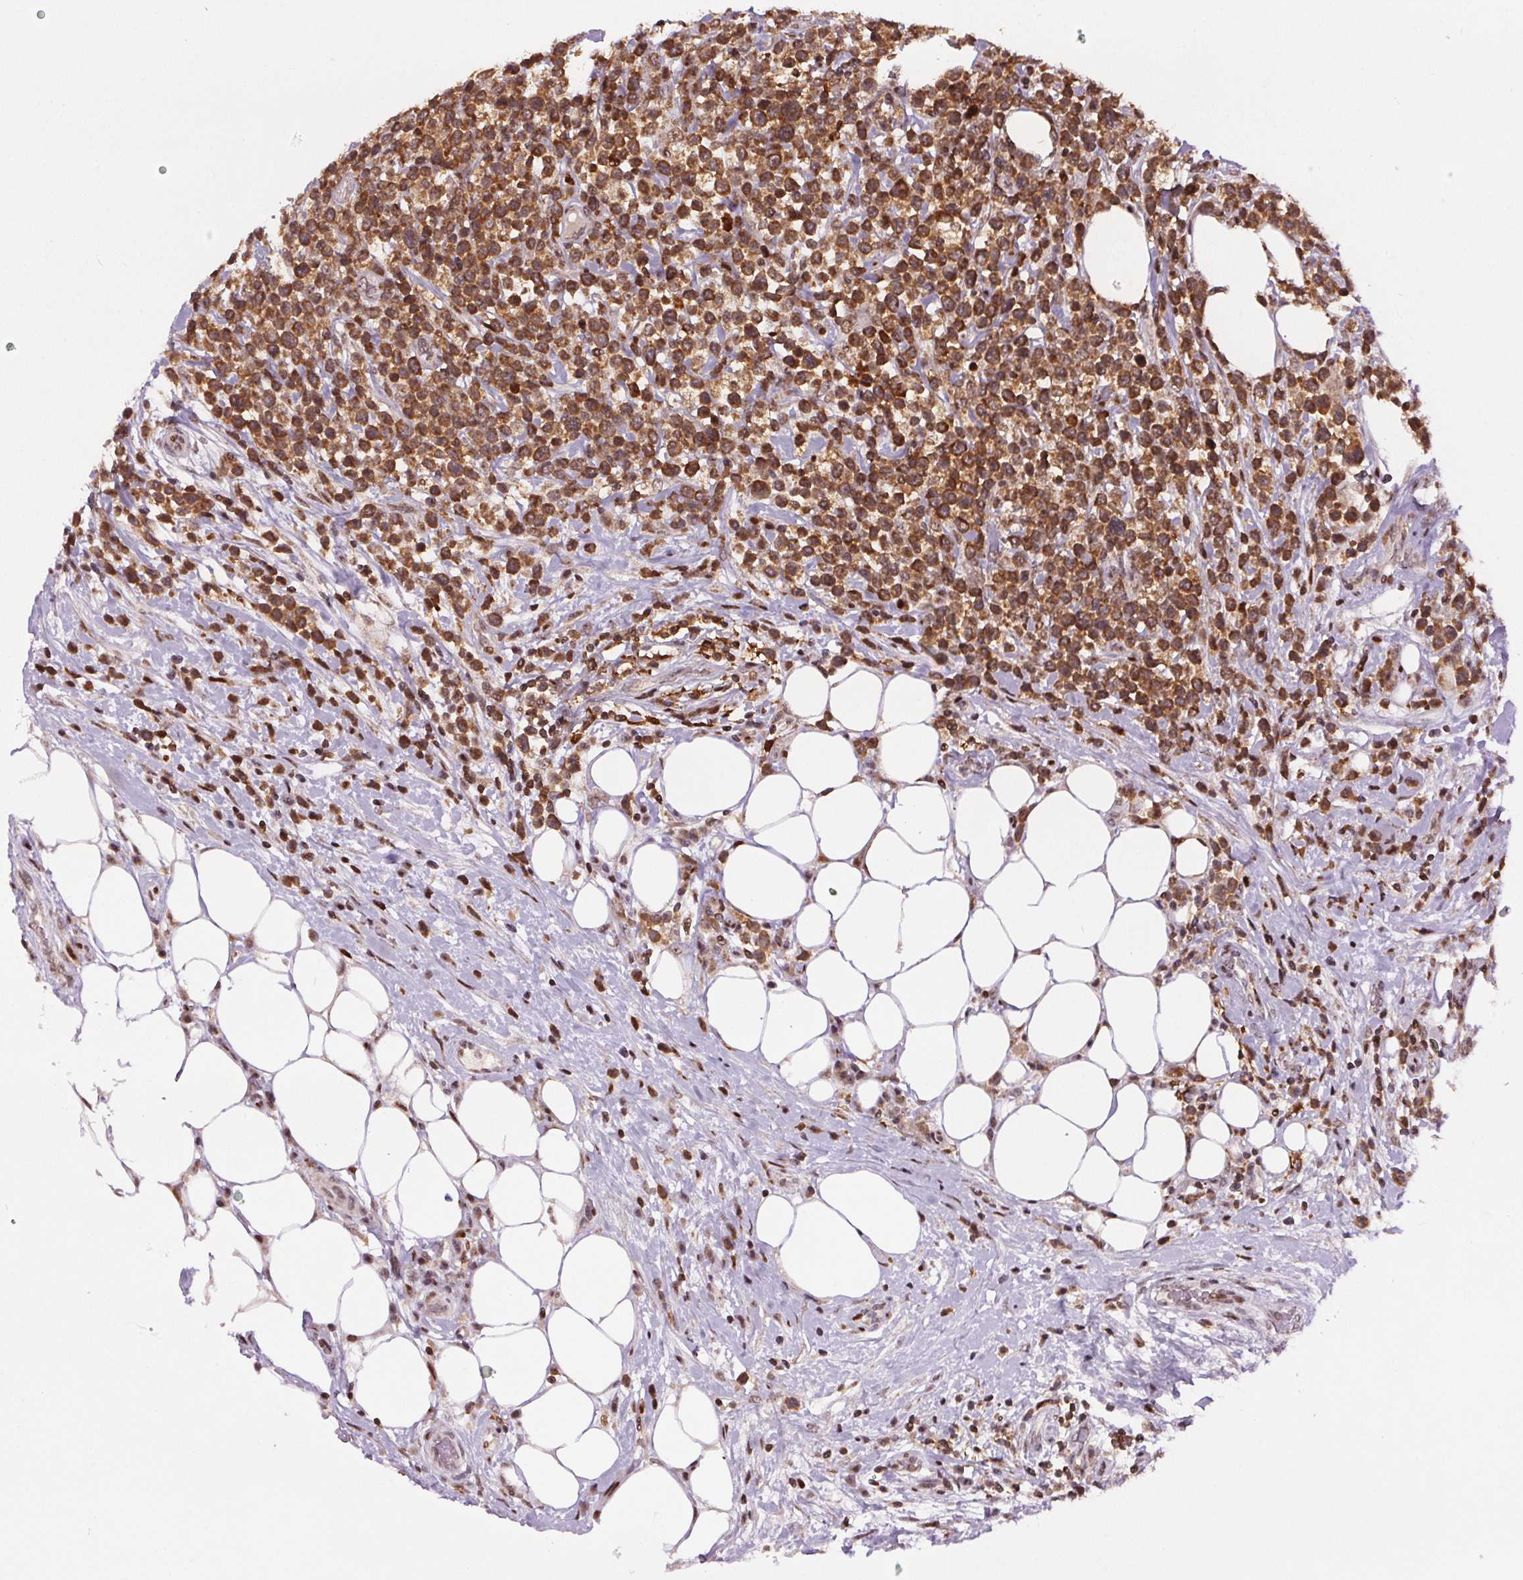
{"staining": {"intensity": "strong", "quantity": ">75%", "location": "cytoplasmic/membranous,nuclear"}, "tissue": "lymphoma", "cell_type": "Tumor cells", "image_type": "cancer", "snomed": [{"axis": "morphology", "description": "Malignant lymphoma, non-Hodgkin's type, High grade"}, {"axis": "topography", "description": "Soft tissue"}], "caption": "Protein staining of lymphoma tissue demonstrates strong cytoplasmic/membranous and nuclear positivity in approximately >75% of tumor cells. (DAB (3,3'-diaminobenzidine) IHC, brown staining for protein, blue staining for nuclei).", "gene": "SNRNP35", "patient": {"sex": "female", "age": 56}}